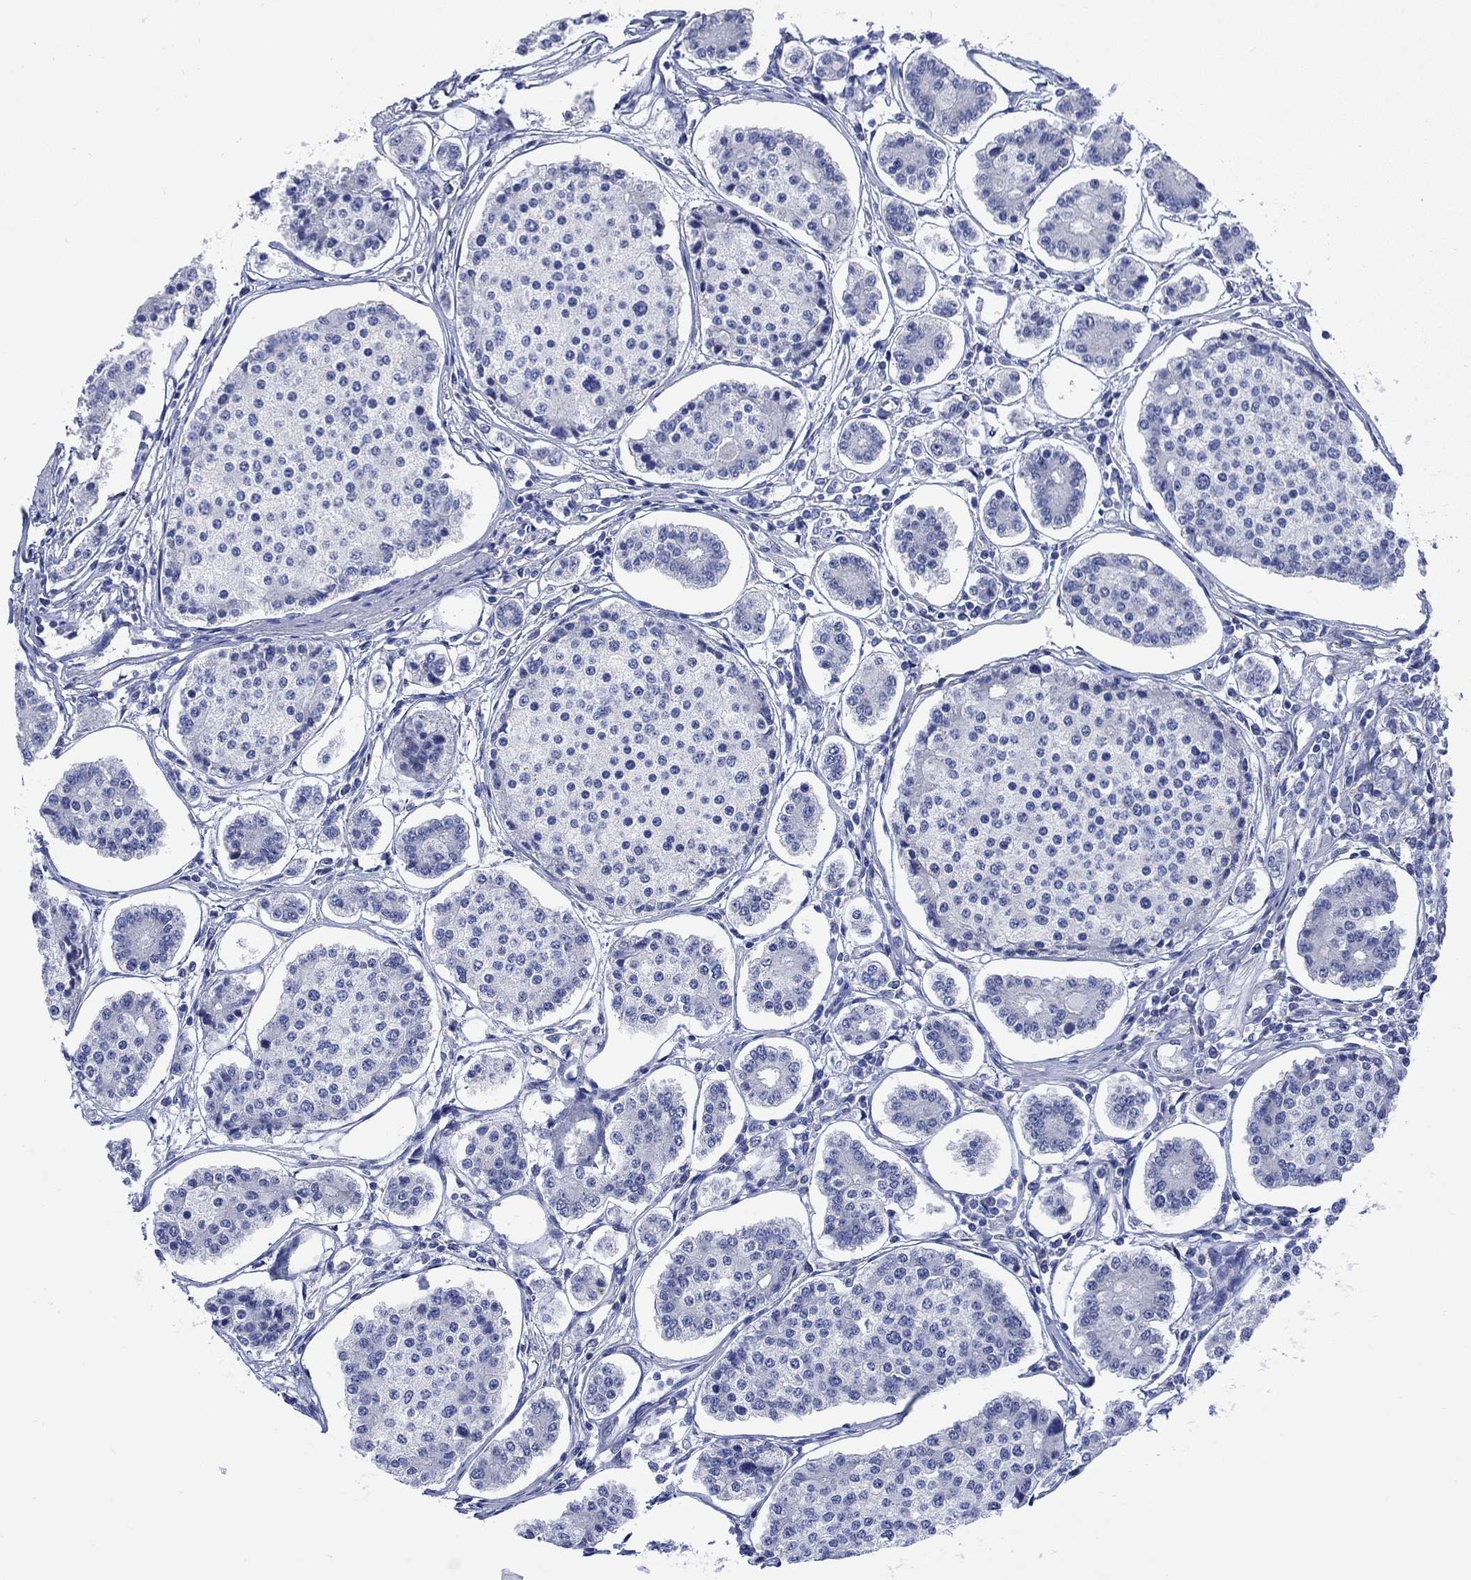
{"staining": {"intensity": "negative", "quantity": "none", "location": "none"}, "tissue": "carcinoid", "cell_type": "Tumor cells", "image_type": "cancer", "snomed": [{"axis": "morphology", "description": "Carcinoid, malignant, NOS"}, {"axis": "topography", "description": "Small intestine"}], "caption": "The photomicrograph exhibits no significant positivity in tumor cells of carcinoid (malignant).", "gene": "MYL1", "patient": {"sex": "female", "age": 65}}